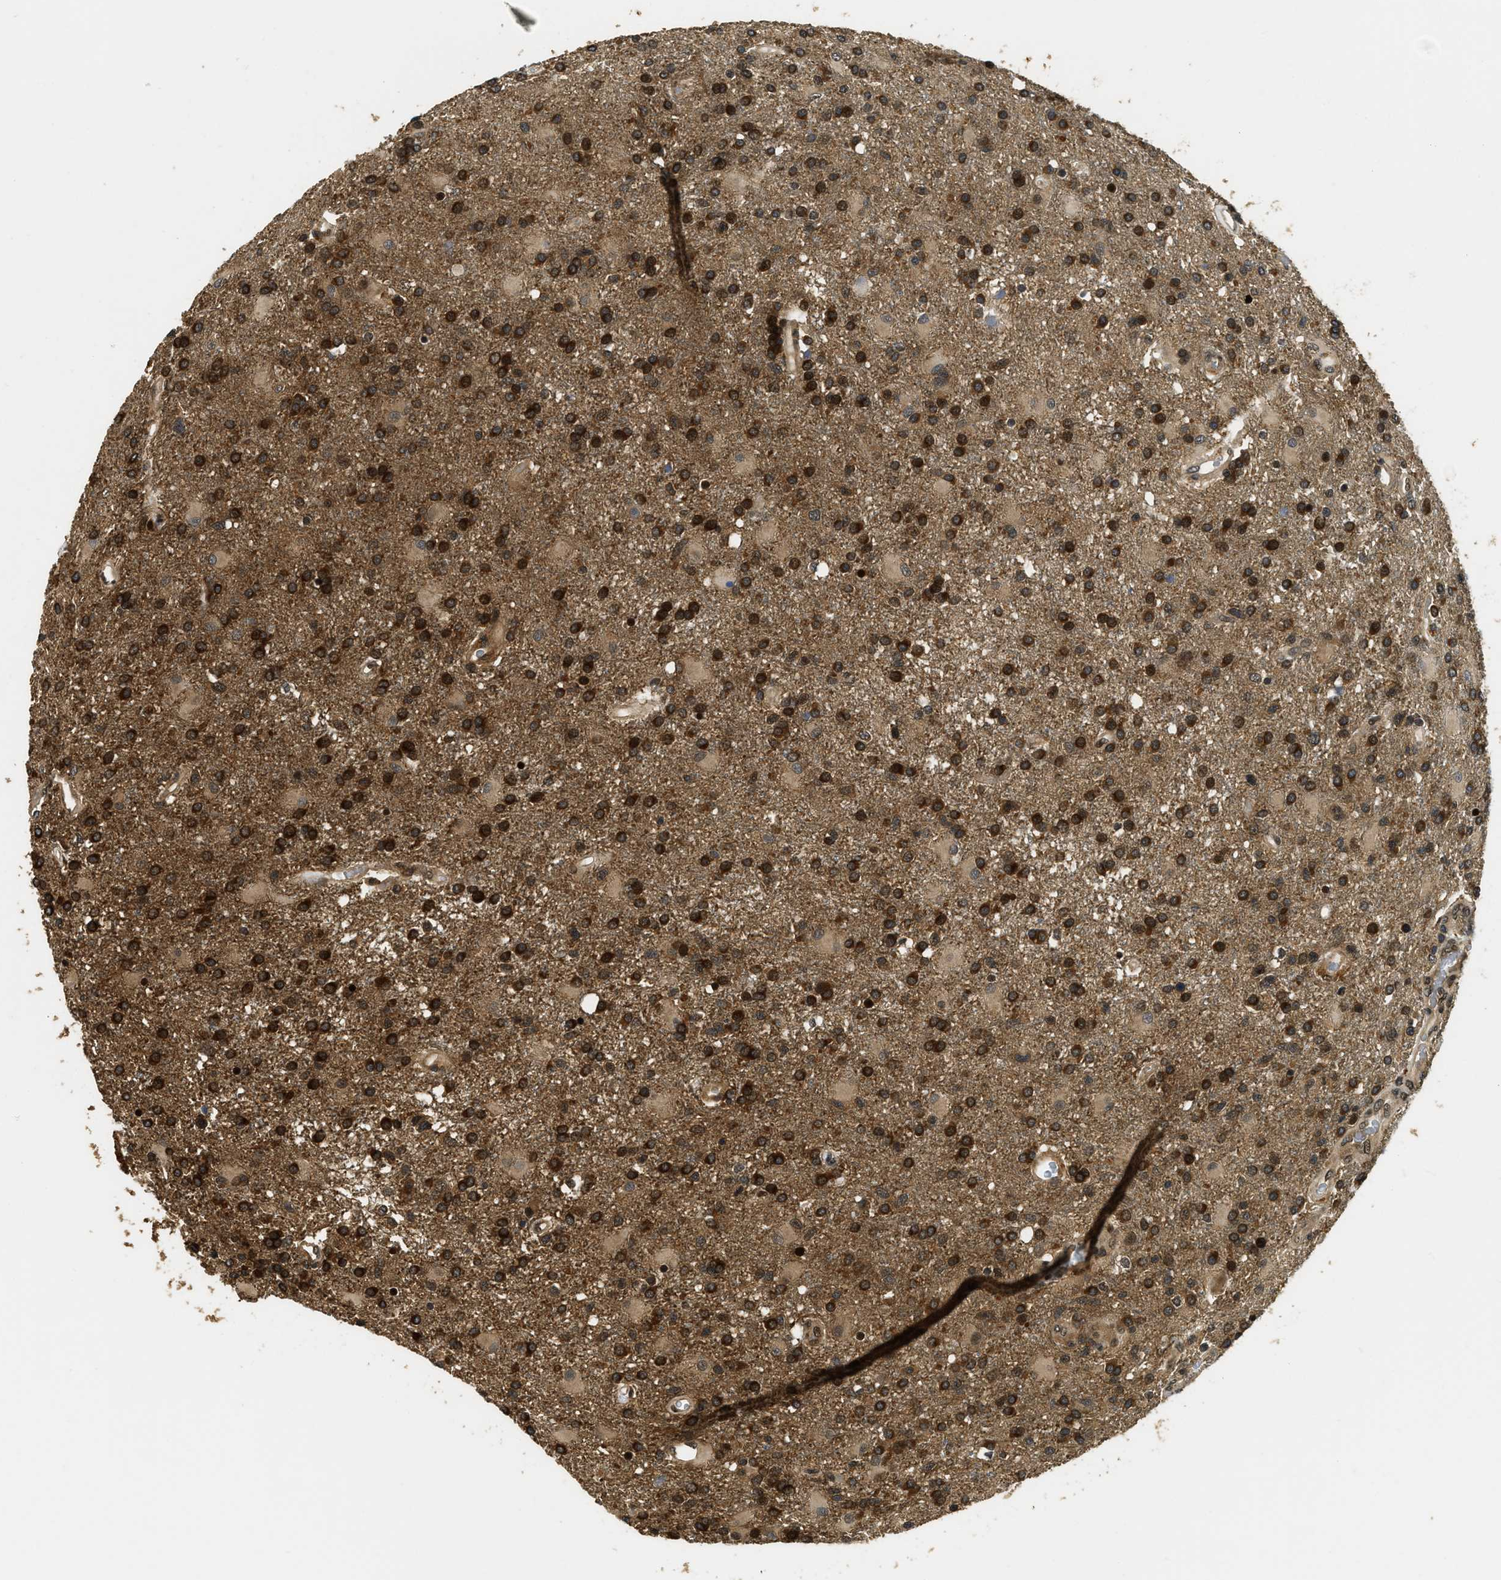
{"staining": {"intensity": "strong", "quantity": ">75%", "location": "cytoplasmic/membranous"}, "tissue": "glioma", "cell_type": "Tumor cells", "image_type": "cancer", "snomed": [{"axis": "morphology", "description": "Glioma, malignant, High grade"}, {"axis": "topography", "description": "Brain"}], "caption": "The immunohistochemical stain shows strong cytoplasmic/membranous staining in tumor cells of malignant glioma (high-grade) tissue.", "gene": "ADSL", "patient": {"sex": "male", "age": 72}}